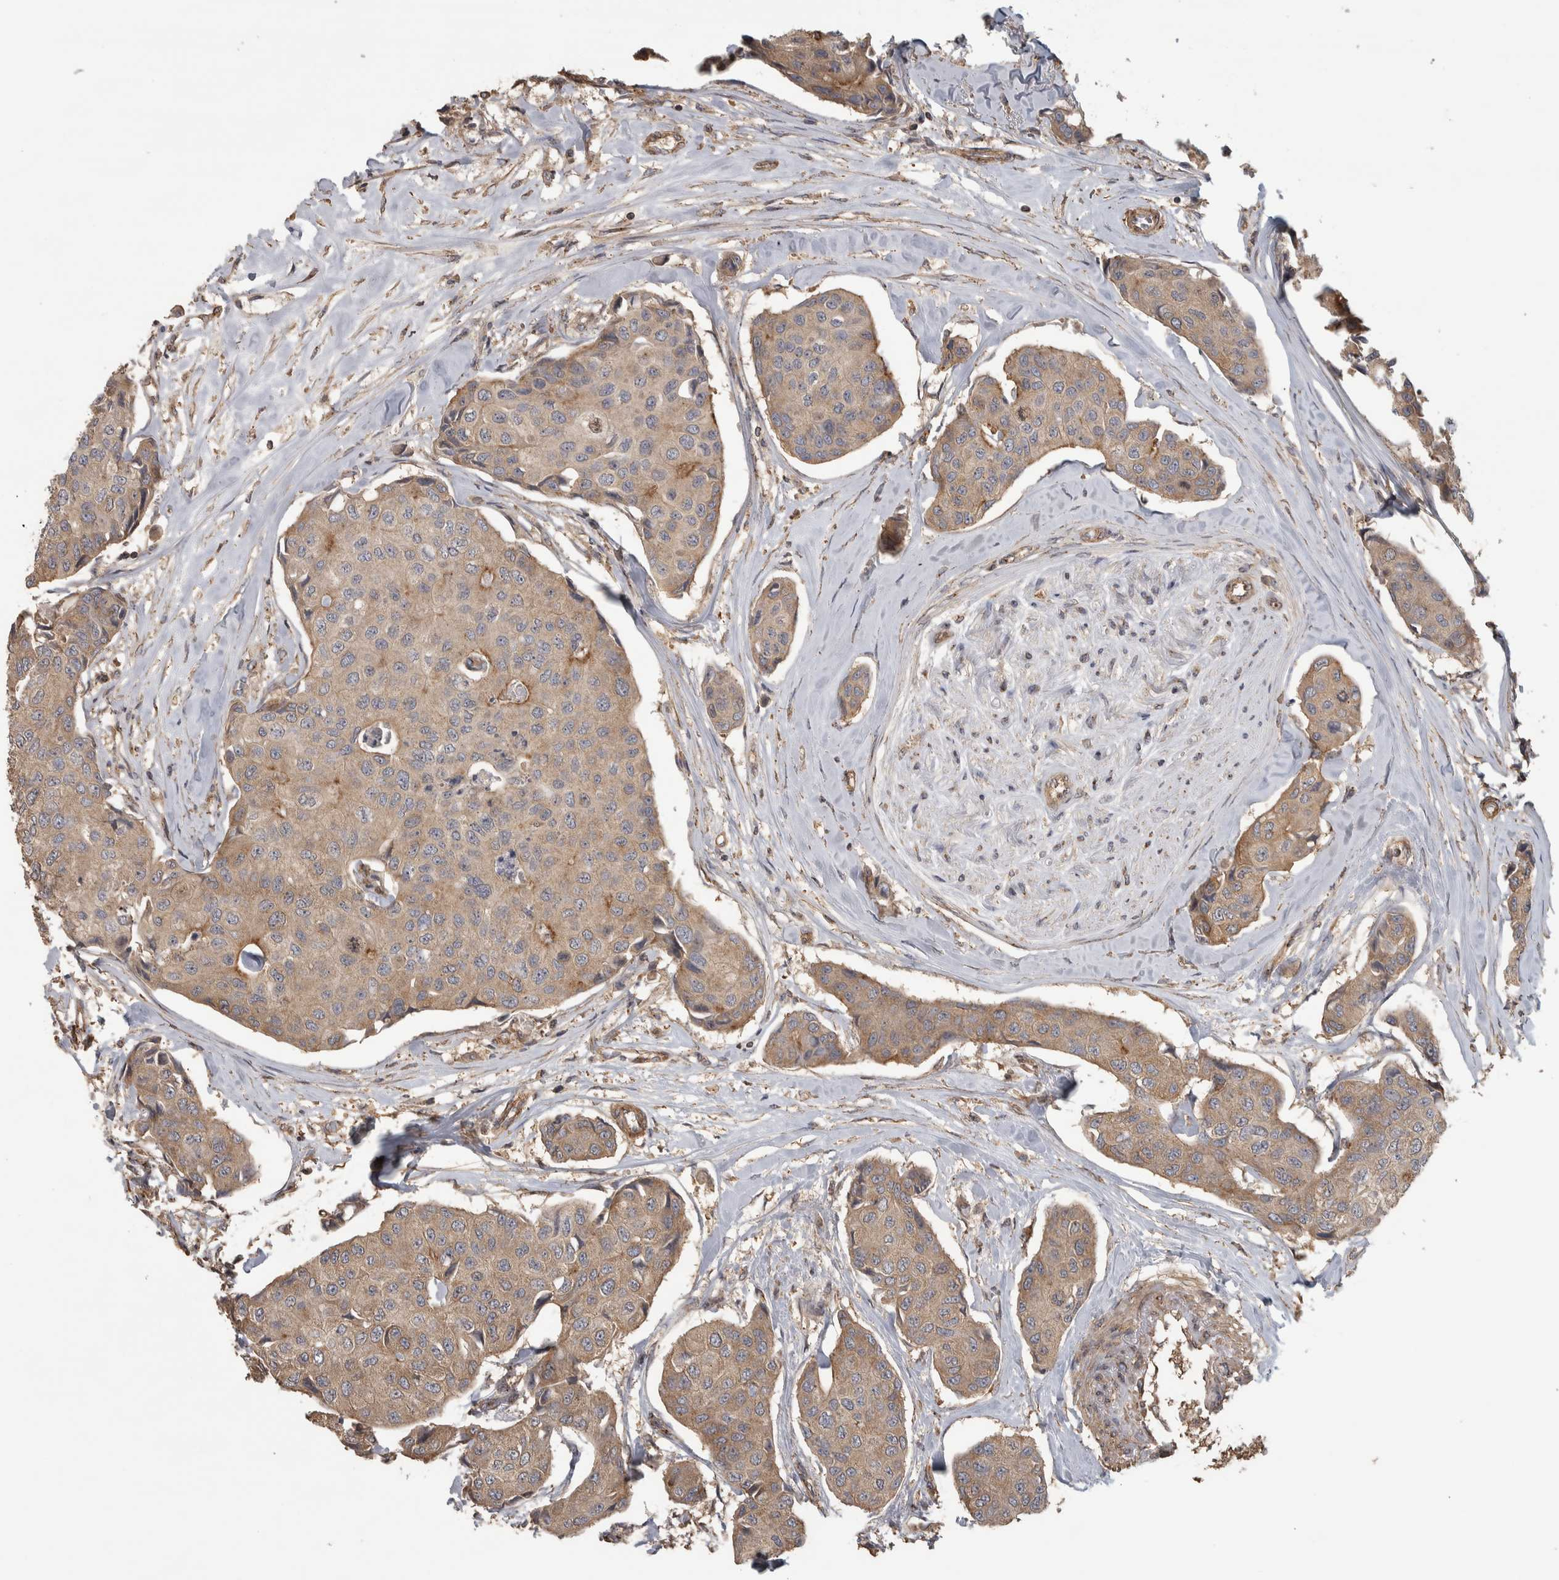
{"staining": {"intensity": "moderate", "quantity": ">75%", "location": "cytoplasmic/membranous"}, "tissue": "breast cancer", "cell_type": "Tumor cells", "image_type": "cancer", "snomed": [{"axis": "morphology", "description": "Duct carcinoma"}, {"axis": "topography", "description": "Breast"}], "caption": "Breast invasive ductal carcinoma stained with DAB immunohistochemistry reveals medium levels of moderate cytoplasmic/membranous expression in about >75% of tumor cells.", "gene": "IFRD1", "patient": {"sex": "female", "age": 80}}